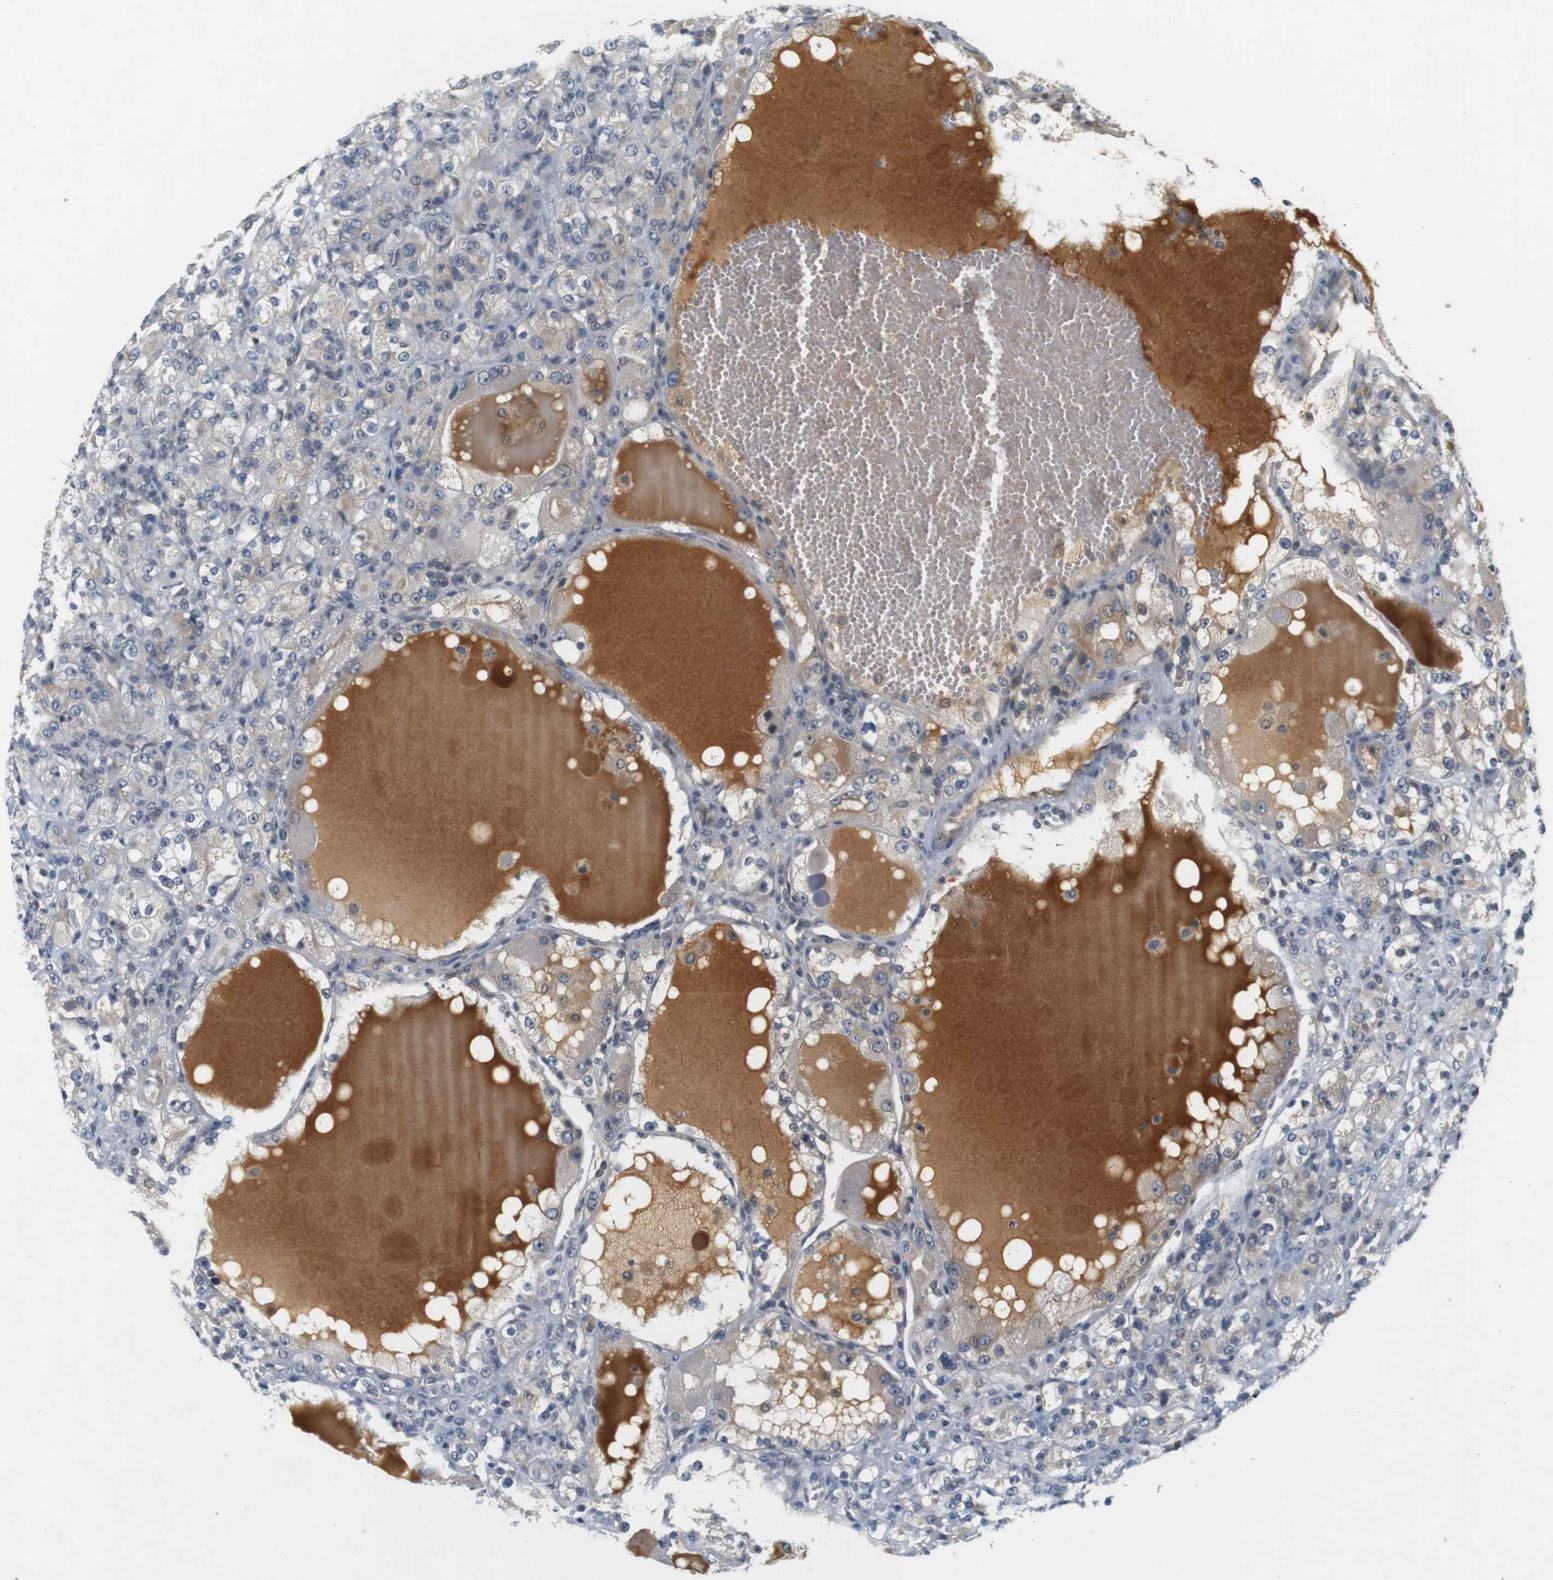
{"staining": {"intensity": "negative", "quantity": "none", "location": "none"}, "tissue": "renal cancer", "cell_type": "Tumor cells", "image_type": "cancer", "snomed": [{"axis": "morphology", "description": "Normal tissue, NOS"}, {"axis": "morphology", "description": "Adenocarcinoma, NOS"}, {"axis": "topography", "description": "Kidney"}], "caption": "The micrograph shows no staining of tumor cells in renal cancer (adenocarcinoma). (DAB IHC with hematoxylin counter stain).", "gene": "WNT7A", "patient": {"sex": "male", "age": 61}}